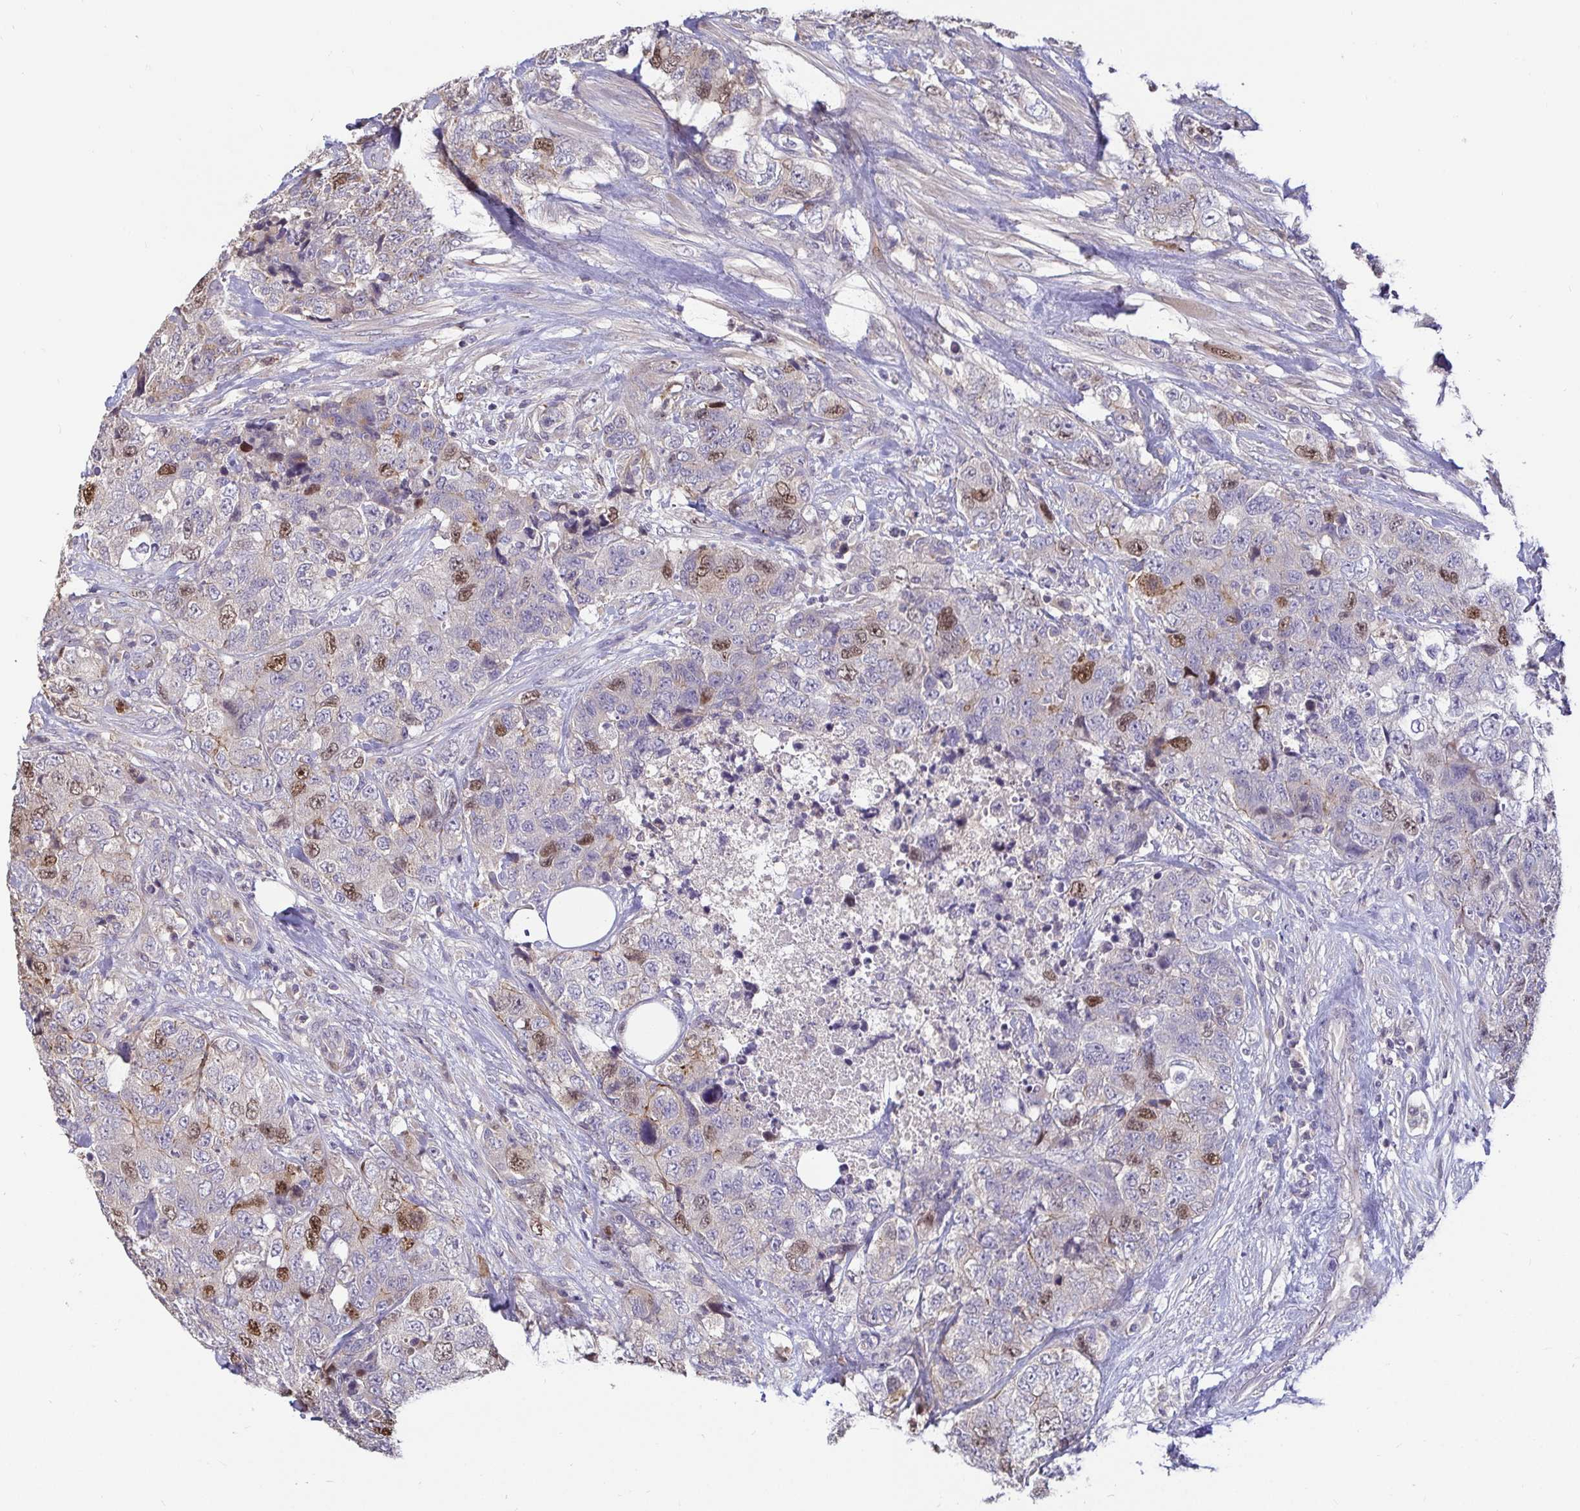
{"staining": {"intensity": "moderate", "quantity": "<25%", "location": "nuclear"}, "tissue": "urothelial cancer", "cell_type": "Tumor cells", "image_type": "cancer", "snomed": [{"axis": "morphology", "description": "Urothelial carcinoma, High grade"}, {"axis": "topography", "description": "Urinary bladder"}], "caption": "An image showing moderate nuclear positivity in approximately <25% of tumor cells in high-grade urothelial carcinoma, as visualized by brown immunohistochemical staining.", "gene": "ANLN", "patient": {"sex": "female", "age": 78}}